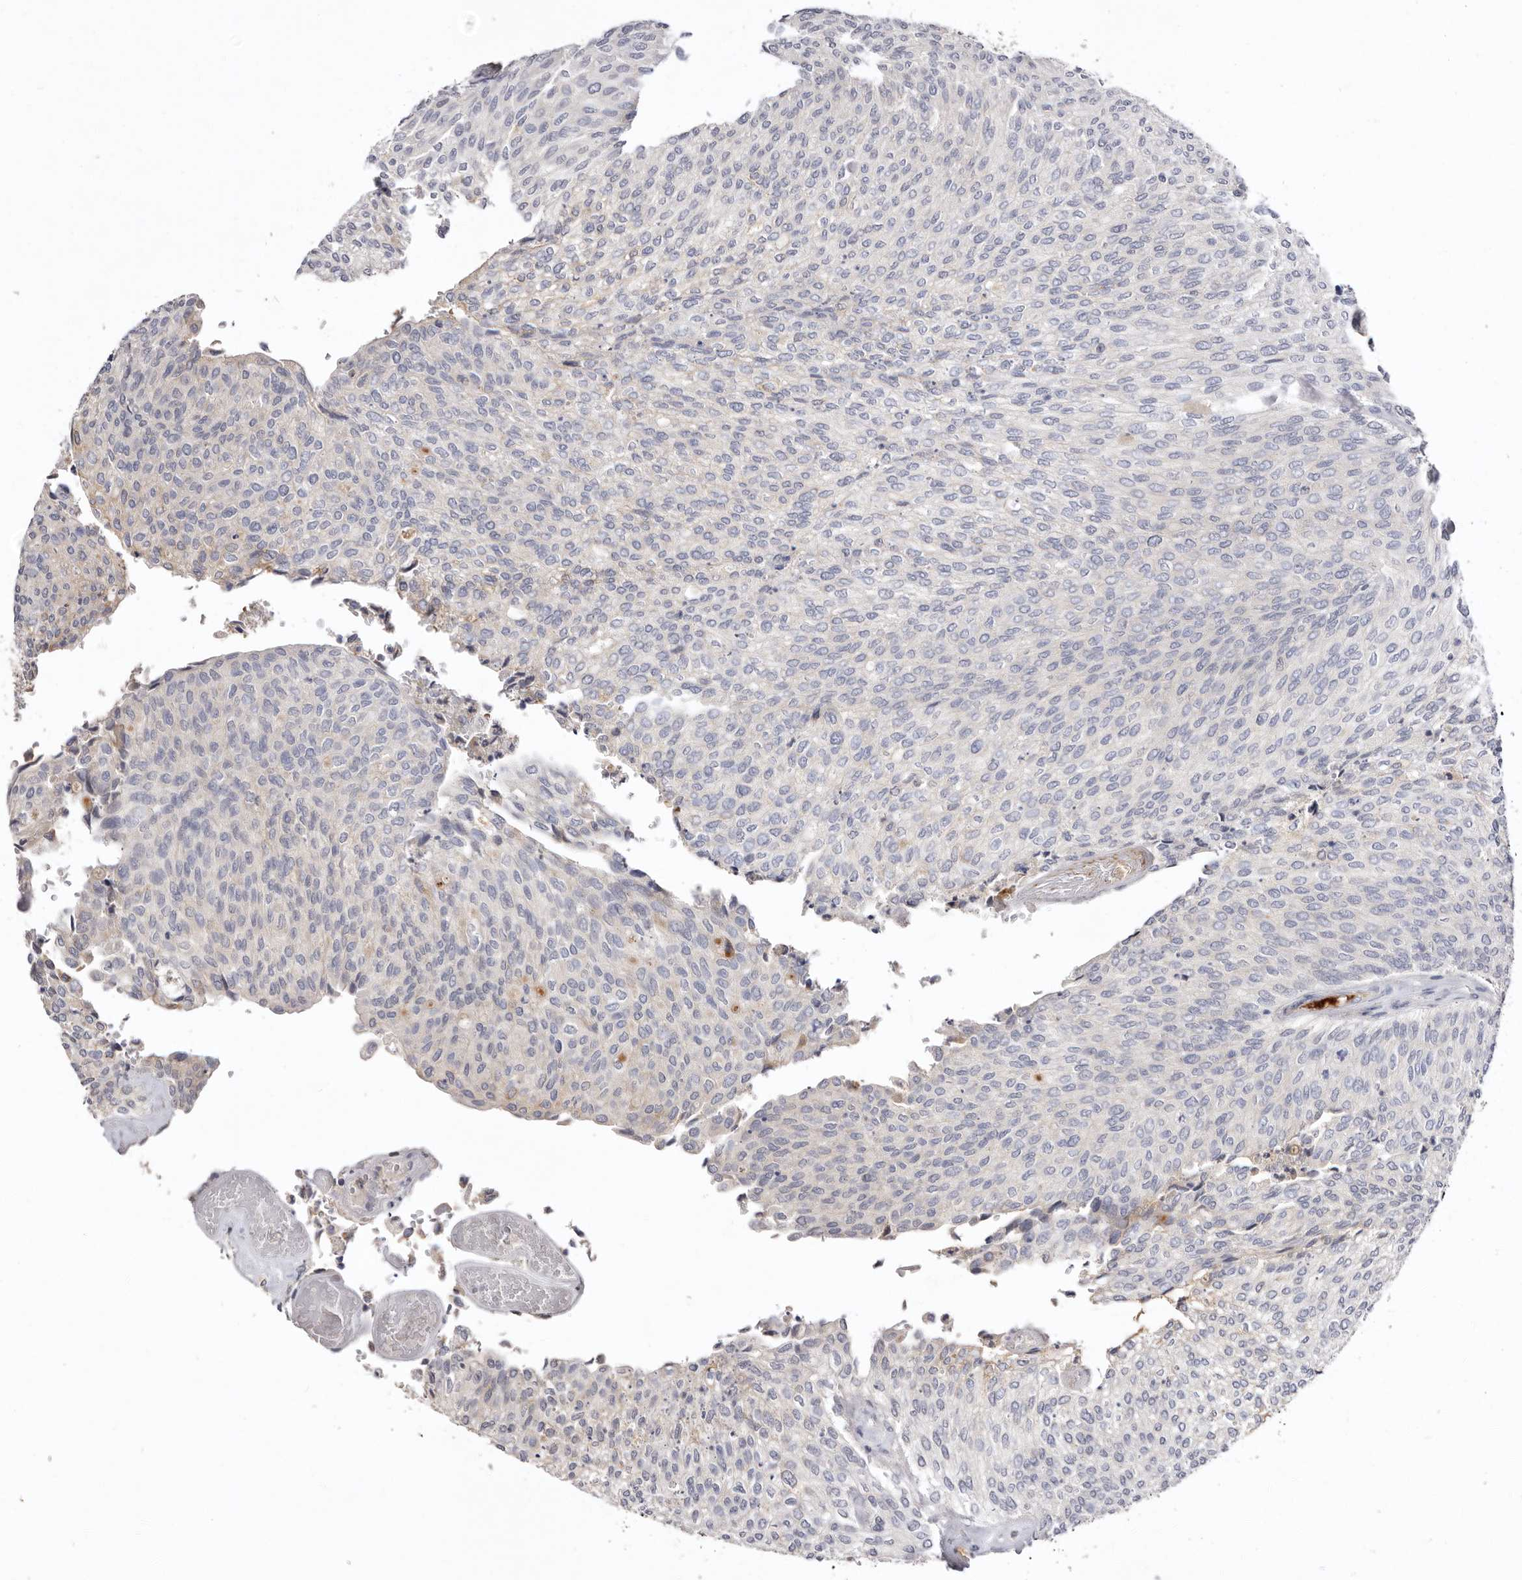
{"staining": {"intensity": "negative", "quantity": "none", "location": "none"}, "tissue": "urothelial cancer", "cell_type": "Tumor cells", "image_type": "cancer", "snomed": [{"axis": "morphology", "description": "Urothelial carcinoma, Low grade"}, {"axis": "topography", "description": "Urinary bladder"}], "caption": "The histopathology image shows no significant positivity in tumor cells of urothelial carcinoma (low-grade).", "gene": "LMLN", "patient": {"sex": "female", "age": 79}}